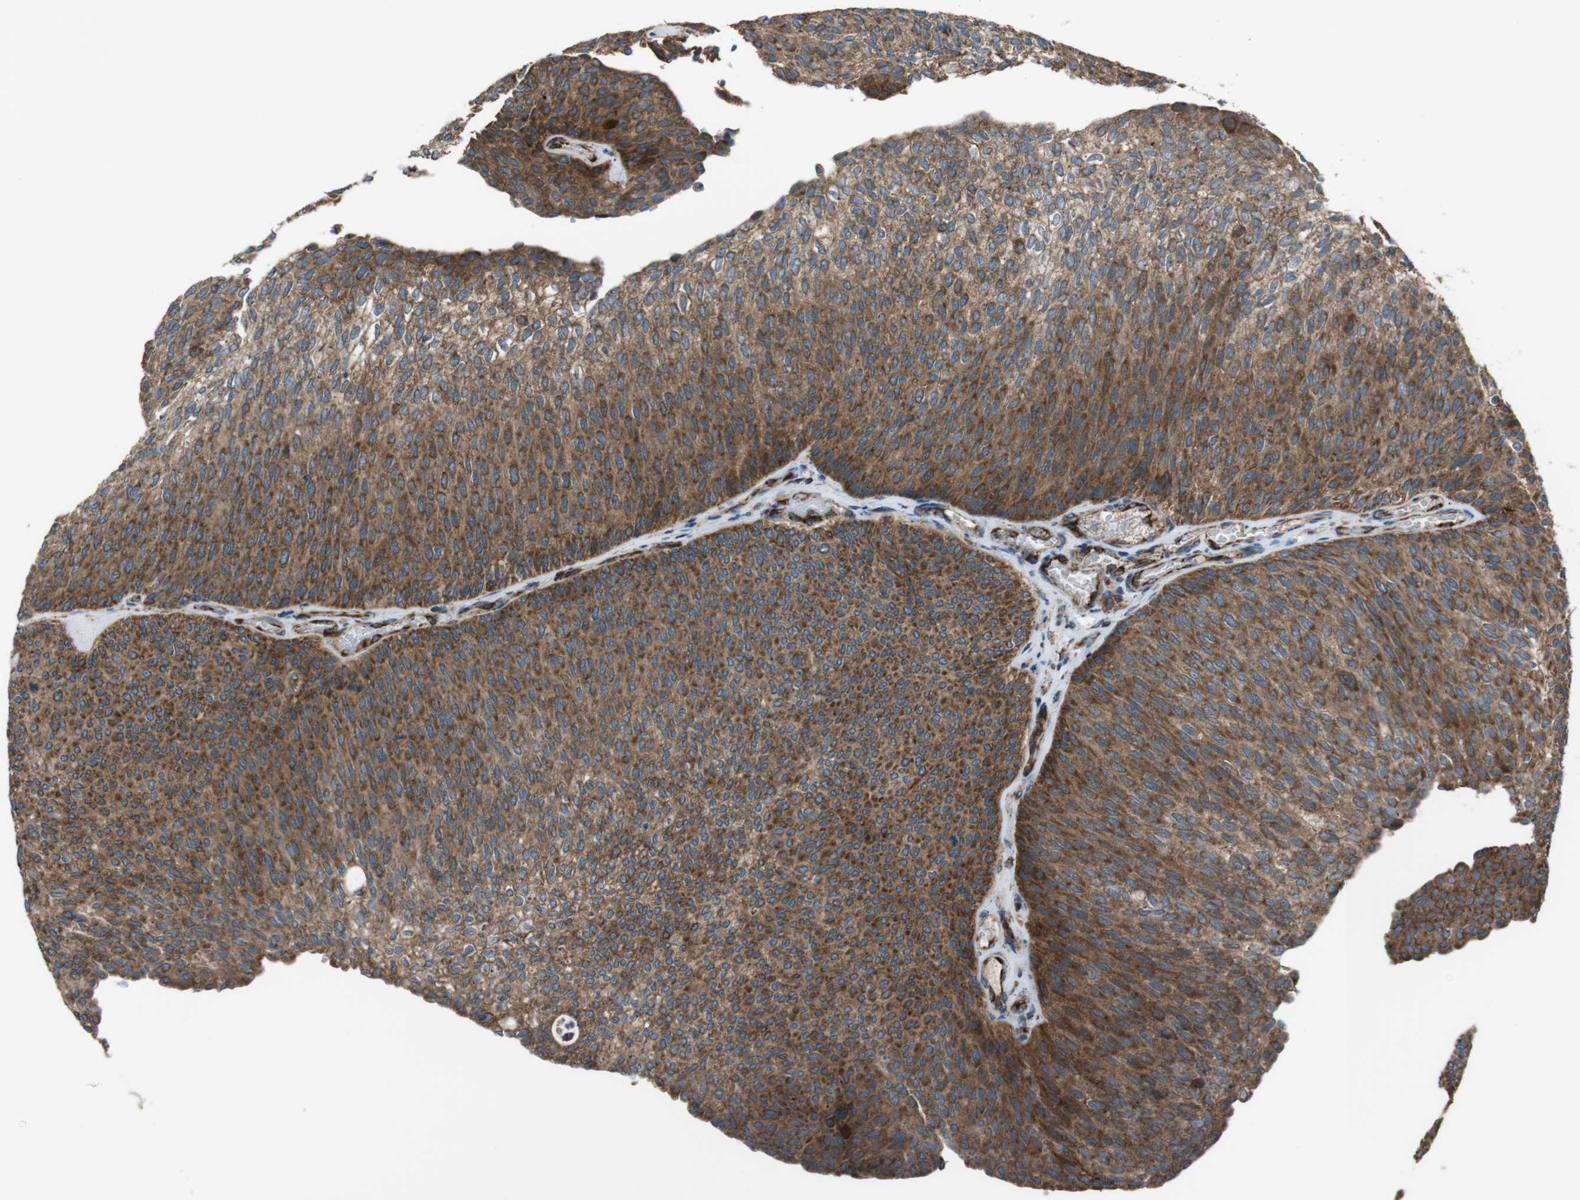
{"staining": {"intensity": "moderate", "quantity": ">75%", "location": "cytoplasmic/membranous"}, "tissue": "urothelial cancer", "cell_type": "Tumor cells", "image_type": "cancer", "snomed": [{"axis": "morphology", "description": "Urothelial carcinoma, Low grade"}, {"axis": "topography", "description": "Urinary bladder"}], "caption": "Immunohistochemistry (DAB) staining of urothelial carcinoma (low-grade) reveals moderate cytoplasmic/membranous protein expression in about >75% of tumor cells.", "gene": "GIMAP8", "patient": {"sex": "female", "age": 79}}